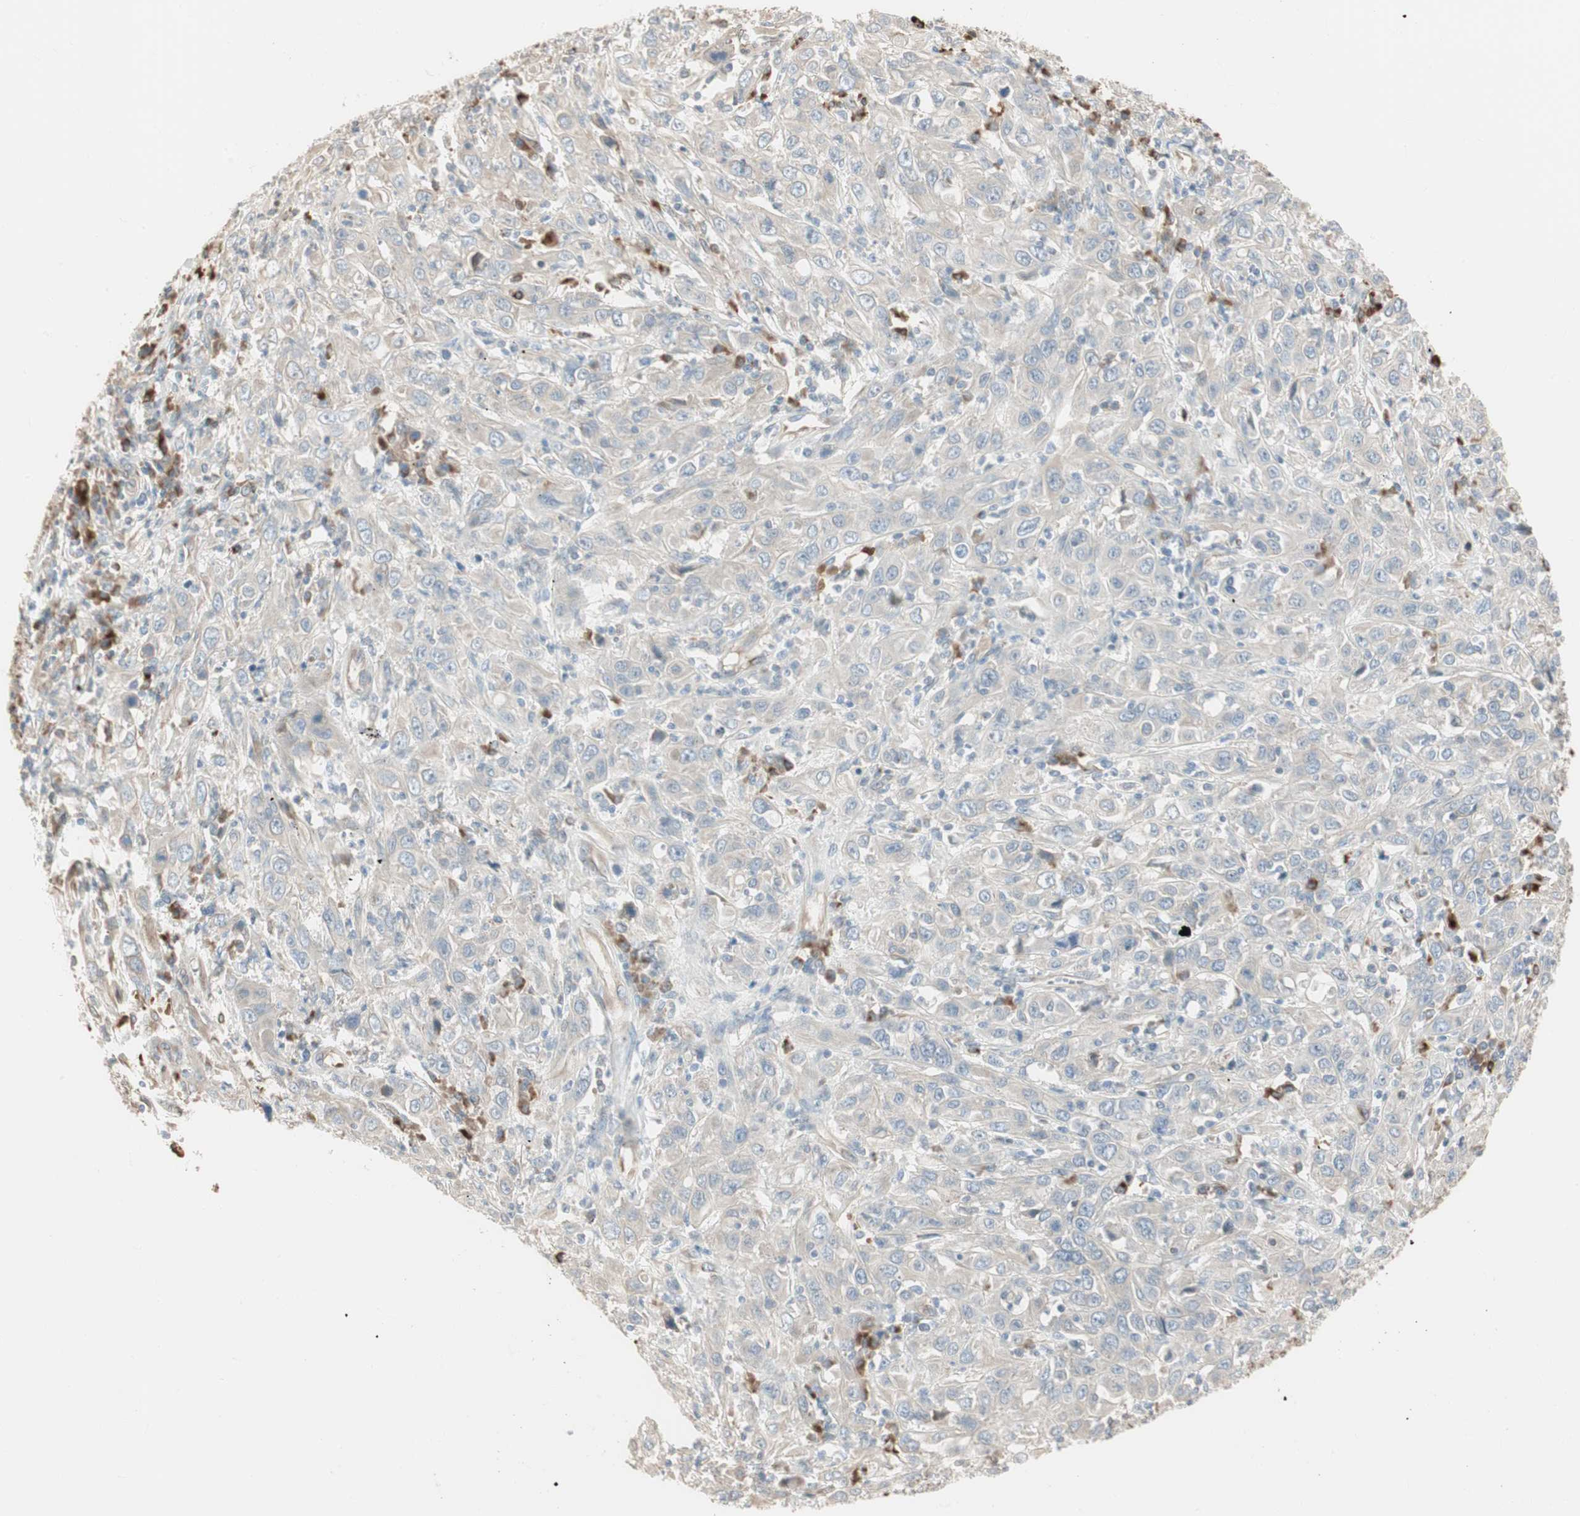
{"staining": {"intensity": "weak", "quantity": ">75%", "location": "cytoplasmic/membranous"}, "tissue": "cervical cancer", "cell_type": "Tumor cells", "image_type": "cancer", "snomed": [{"axis": "morphology", "description": "Squamous cell carcinoma, NOS"}, {"axis": "topography", "description": "Cervix"}], "caption": "Cervical squamous cell carcinoma stained with a brown dye reveals weak cytoplasmic/membranous positive staining in about >75% of tumor cells.", "gene": "NUCB2", "patient": {"sex": "female", "age": 46}}